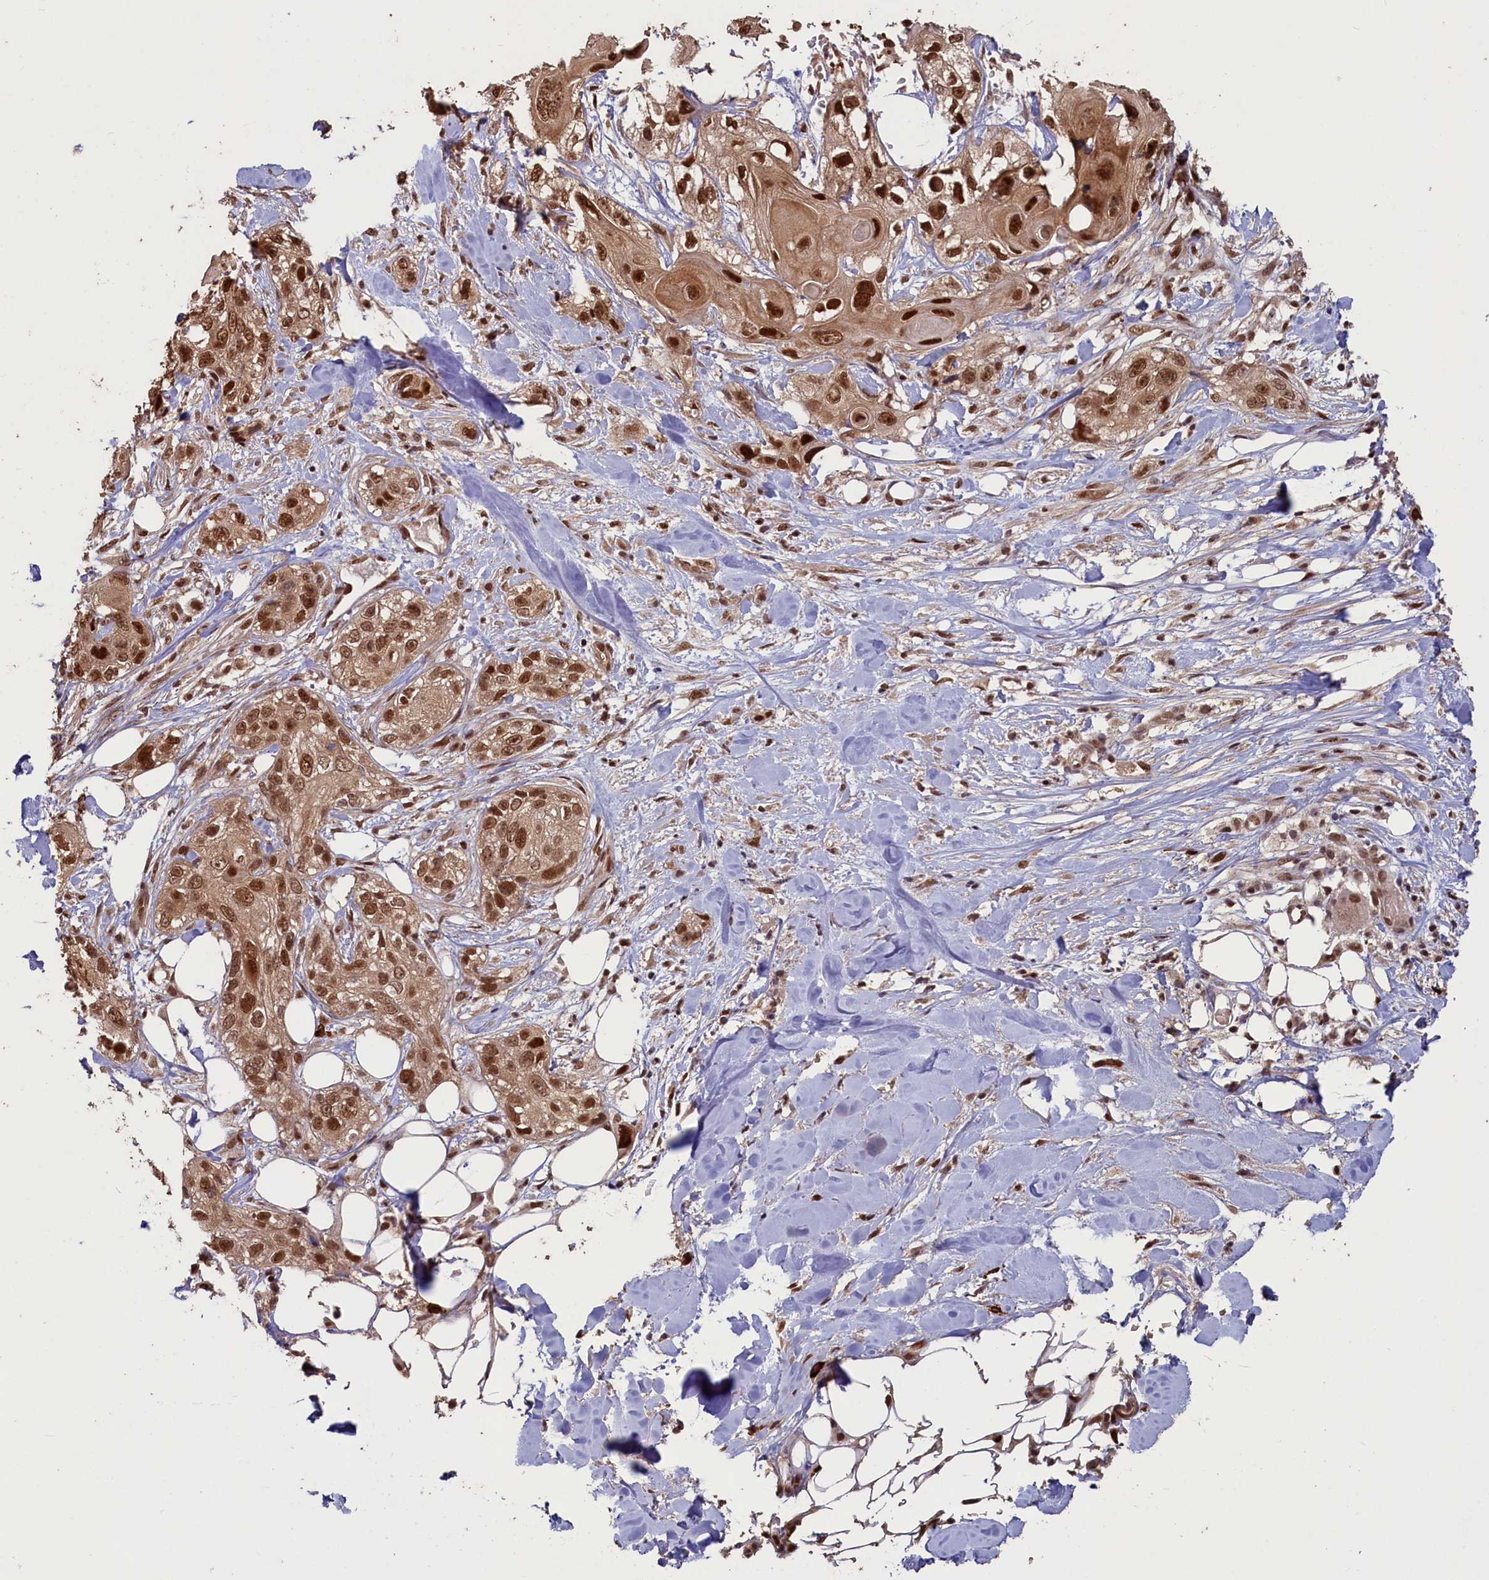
{"staining": {"intensity": "strong", "quantity": ">75%", "location": "nuclear"}, "tissue": "skin cancer", "cell_type": "Tumor cells", "image_type": "cancer", "snomed": [{"axis": "morphology", "description": "Normal tissue, NOS"}, {"axis": "morphology", "description": "Squamous cell carcinoma, NOS"}, {"axis": "topography", "description": "Skin"}], "caption": "This is an image of IHC staining of squamous cell carcinoma (skin), which shows strong expression in the nuclear of tumor cells.", "gene": "NAE1", "patient": {"sex": "male", "age": 72}}